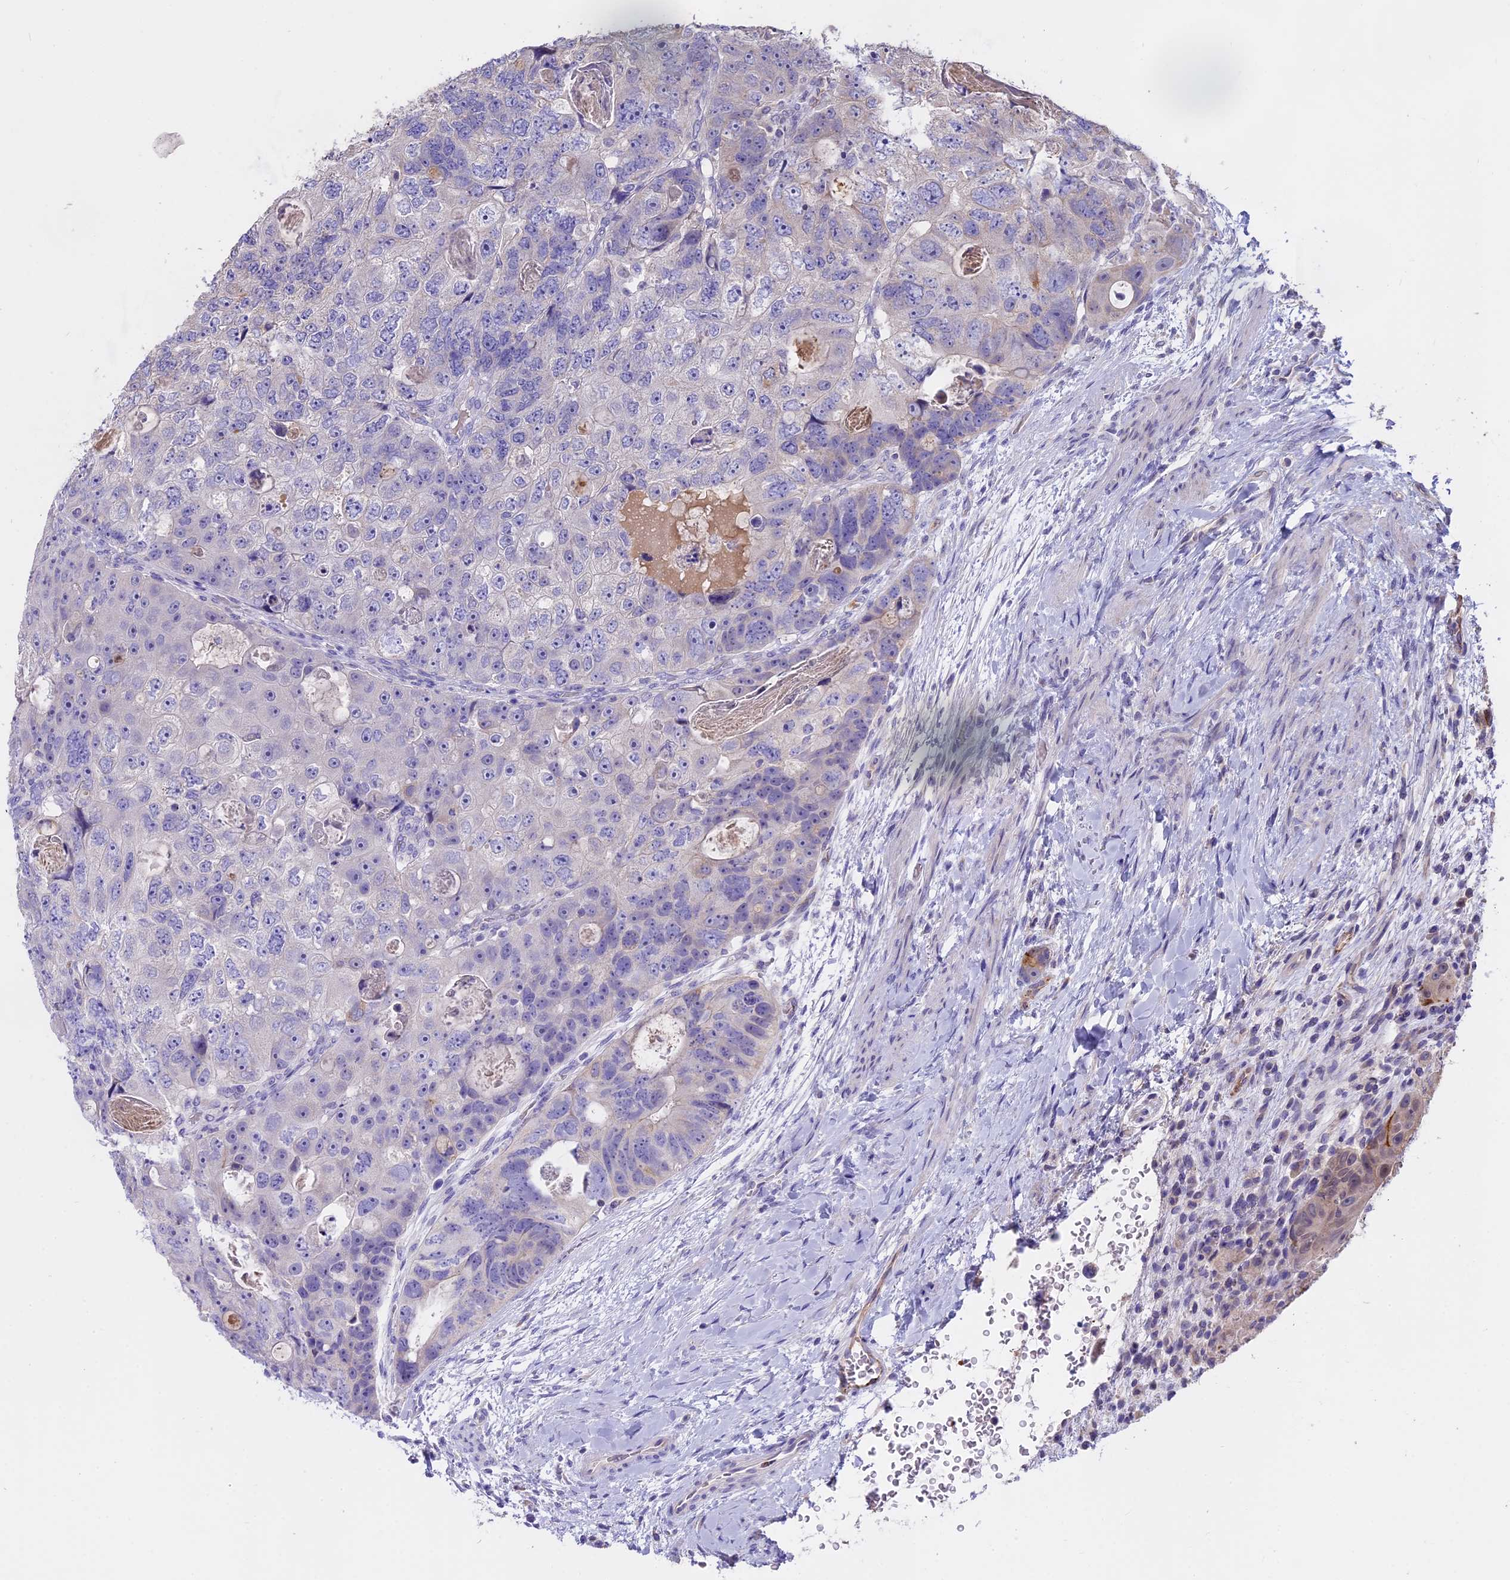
{"staining": {"intensity": "negative", "quantity": "none", "location": "none"}, "tissue": "colorectal cancer", "cell_type": "Tumor cells", "image_type": "cancer", "snomed": [{"axis": "morphology", "description": "Adenocarcinoma, NOS"}, {"axis": "topography", "description": "Rectum"}], "caption": "A histopathology image of colorectal cancer stained for a protein demonstrates no brown staining in tumor cells.", "gene": "WFDC2", "patient": {"sex": "male", "age": 59}}